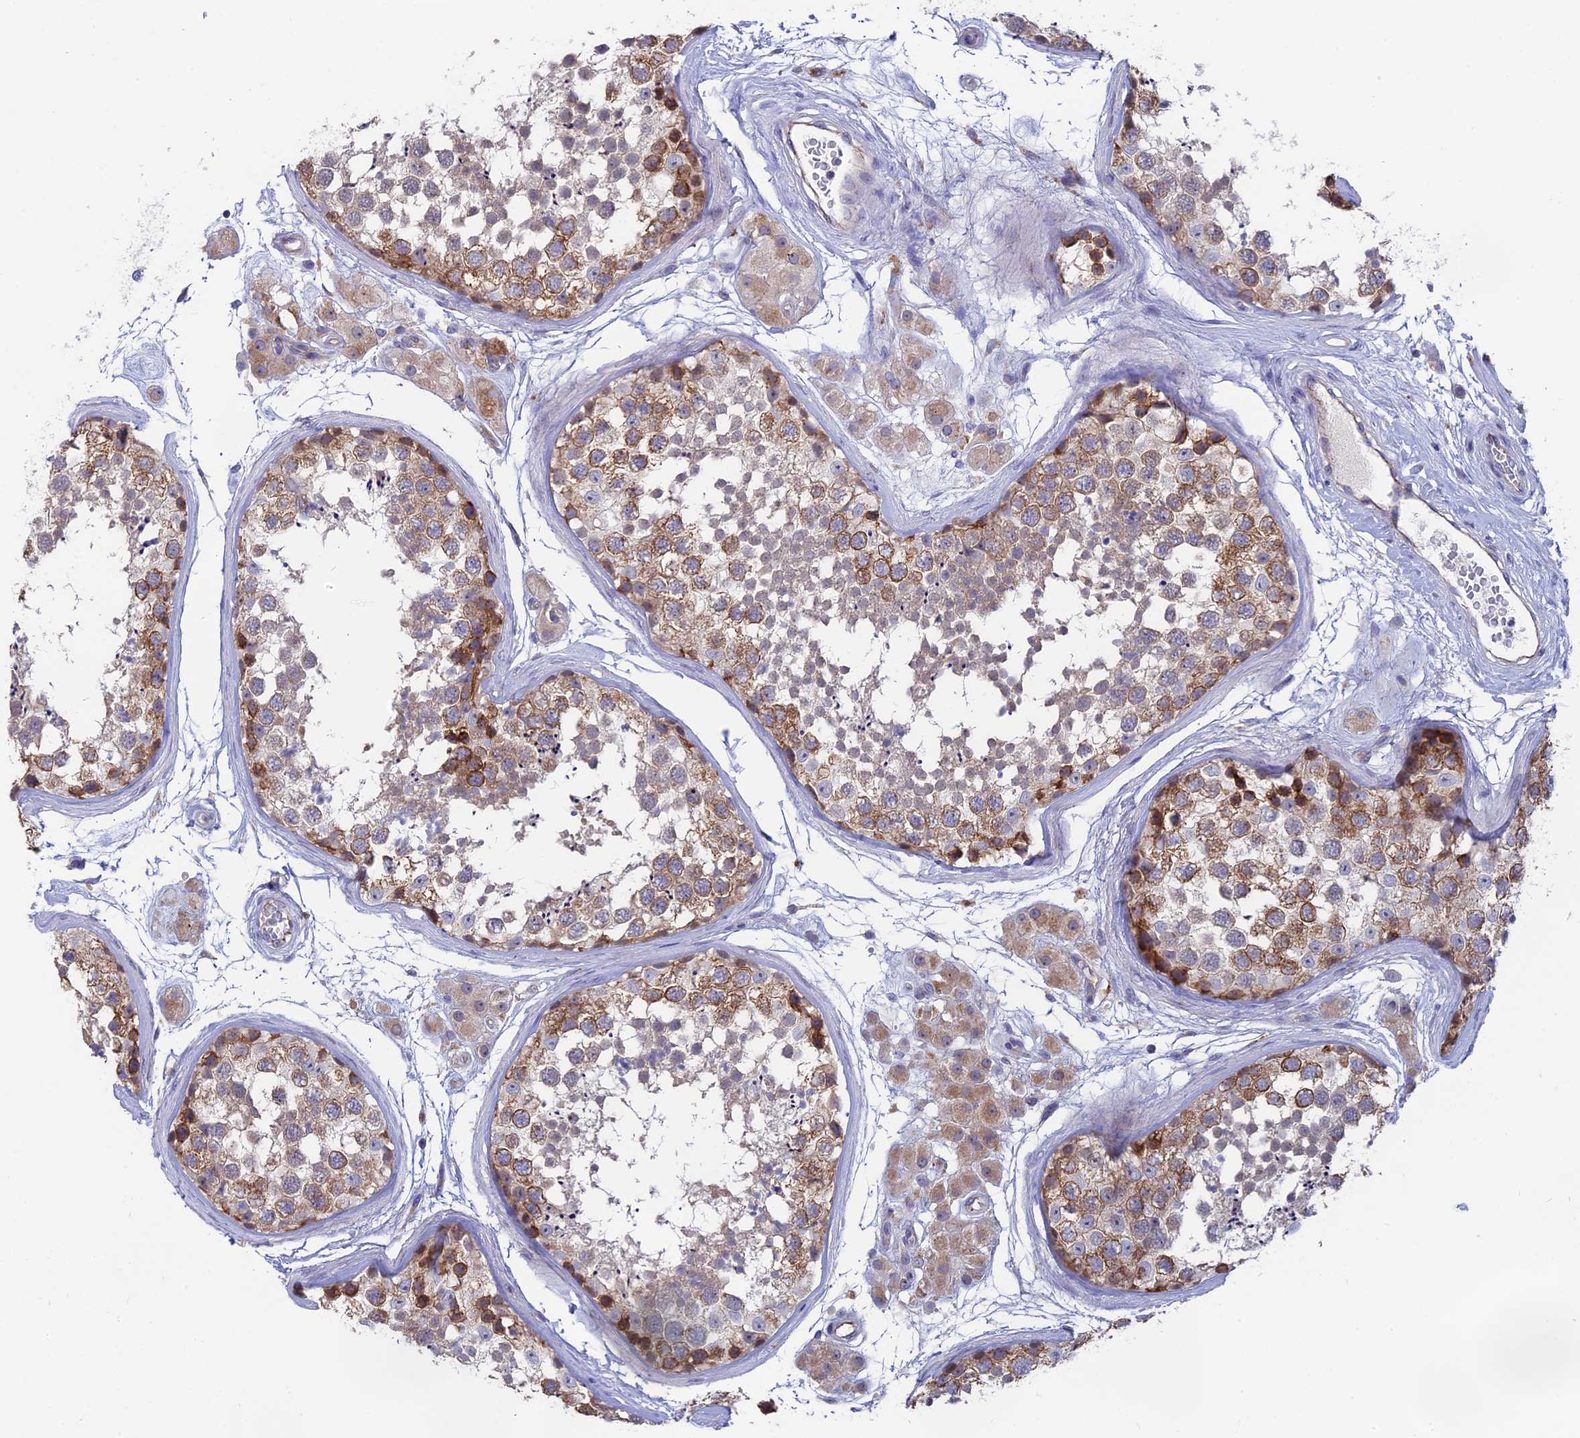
{"staining": {"intensity": "moderate", "quantity": "25%-75%", "location": "cytoplasmic/membranous"}, "tissue": "testis", "cell_type": "Cells in seminiferous ducts", "image_type": "normal", "snomed": [{"axis": "morphology", "description": "Normal tissue, NOS"}, {"axis": "topography", "description": "Testis"}], "caption": "Immunohistochemical staining of normal testis displays moderate cytoplasmic/membranous protein staining in about 25%-75% of cells in seminiferous ducts. (Brightfield microscopy of DAB IHC at high magnification).", "gene": "TENT4B", "patient": {"sex": "male", "age": 56}}